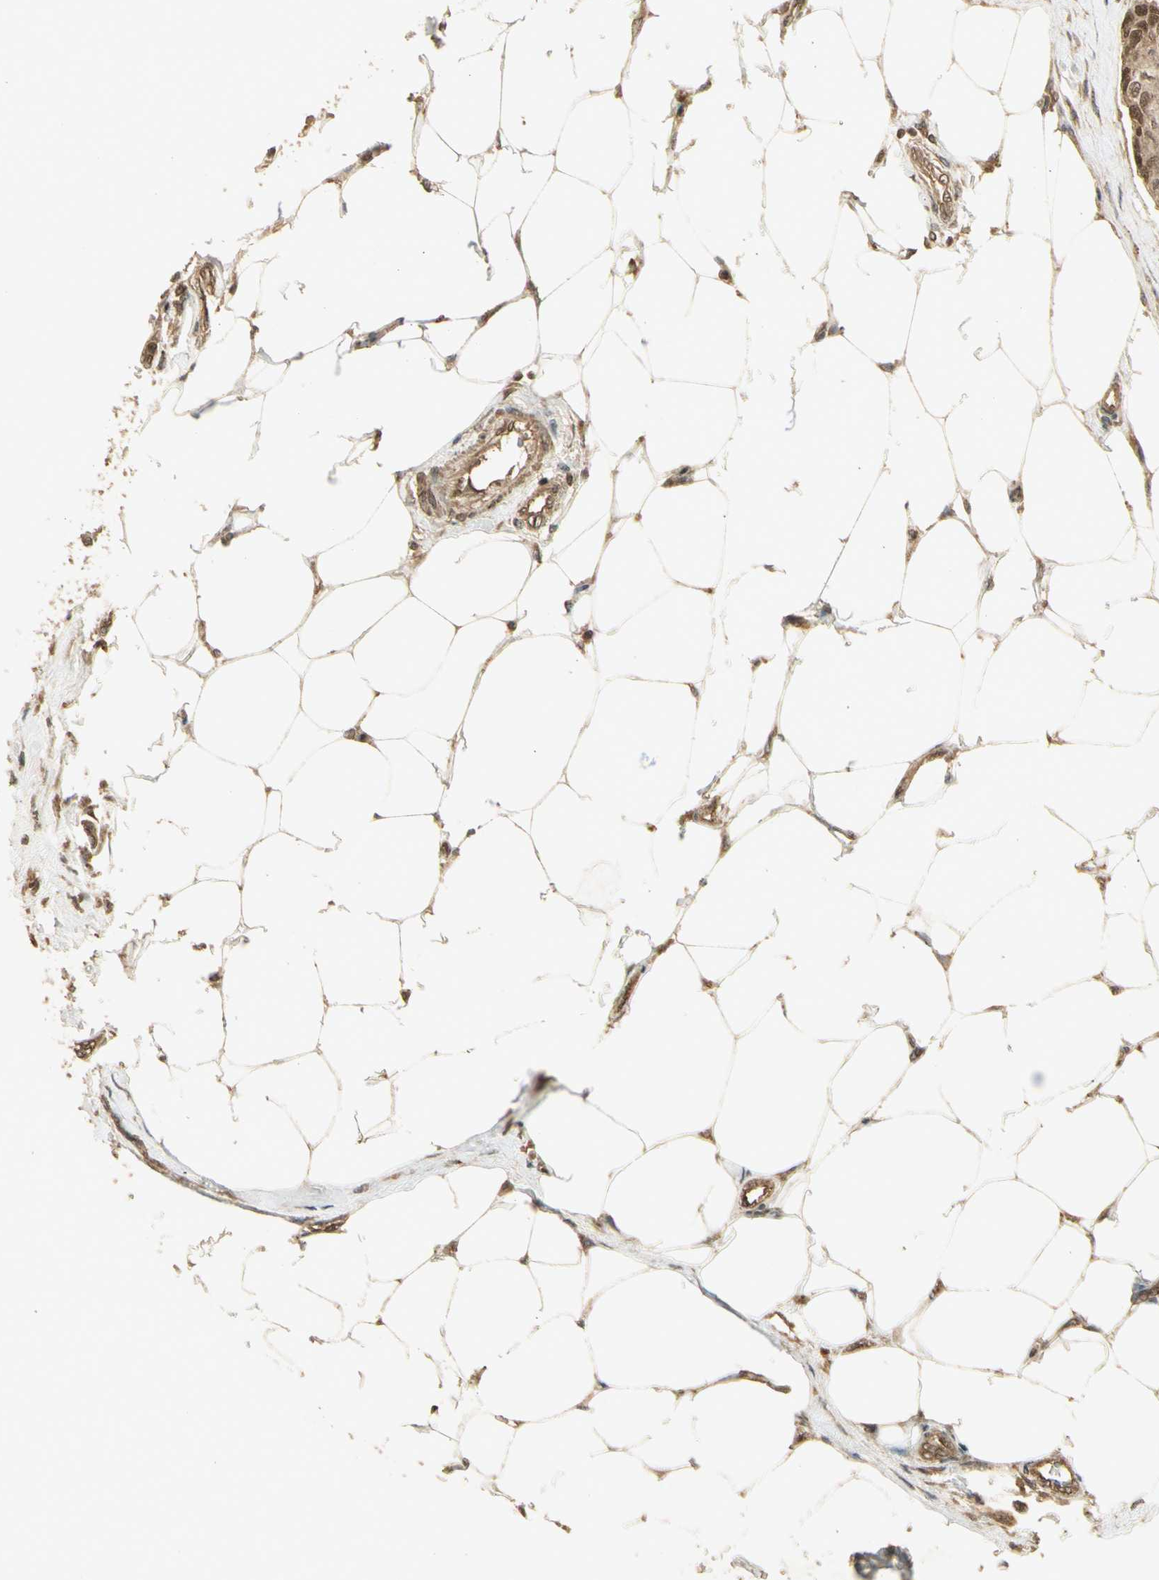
{"staining": {"intensity": "moderate", "quantity": ">75%", "location": "cytoplasmic/membranous,nuclear"}, "tissue": "breast cancer", "cell_type": "Tumor cells", "image_type": "cancer", "snomed": [{"axis": "morphology", "description": "Duct carcinoma"}, {"axis": "topography", "description": "Breast"}], "caption": "A micrograph showing moderate cytoplasmic/membranous and nuclear expression in about >75% of tumor cells in invasive ductal carcinoma (breast), as visualized by brown immunohistochemical staining.", "gene": "GMEB2", "patient": {"sex": "female", "age": 80}}